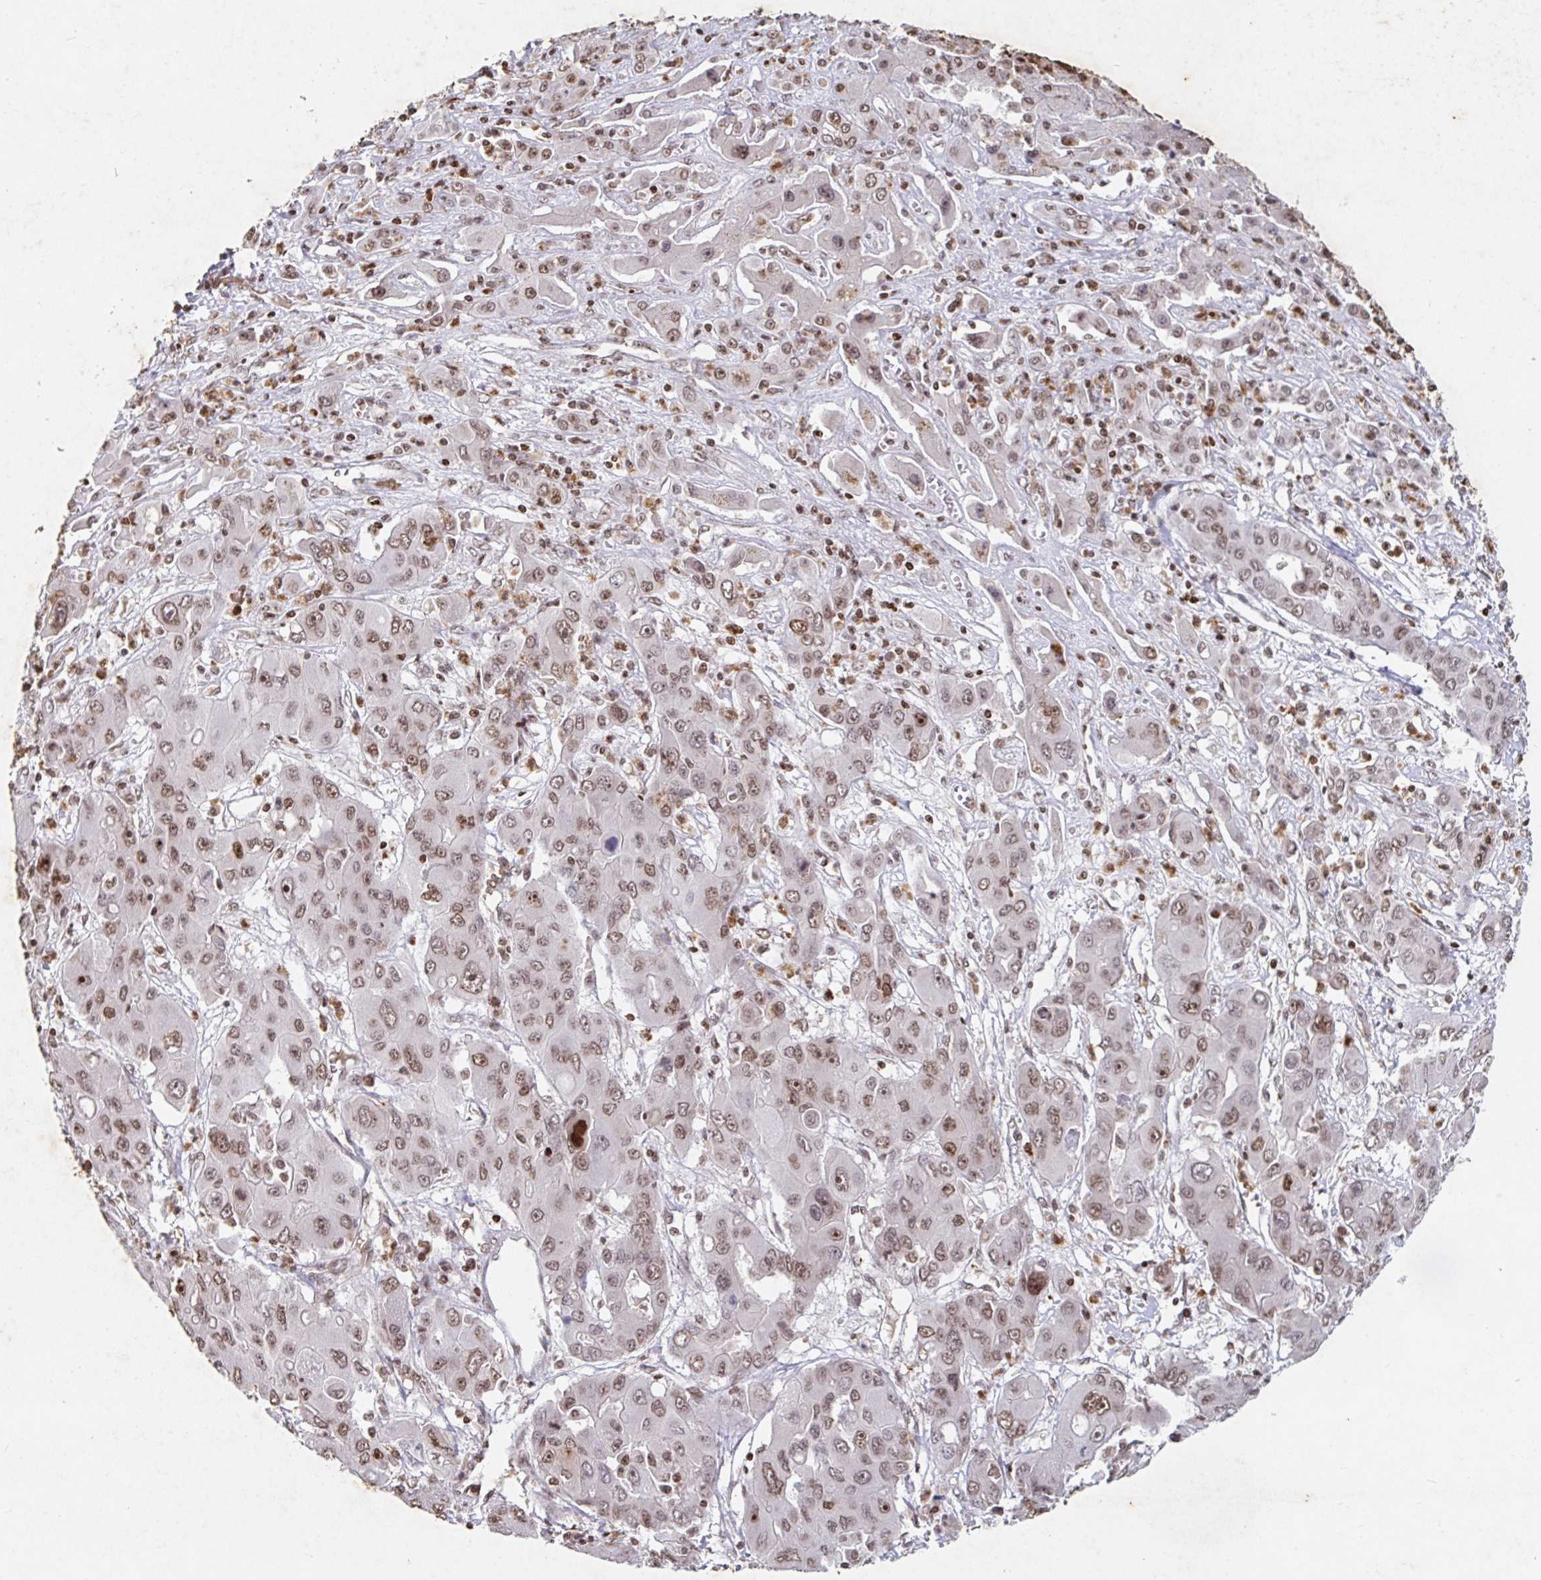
{"staining": {"intensity": "moderate", "quantity": ">75%", "location": "nuclear"}, "tissue": "liver cancer", "cell_type": "Tumor cells", "image_type": "cancer", "snomed": [{"axis": "morphology", "description": "Cholangiocarcinoma"}, {"axis": "topography", "description": "Liver"}], "caption": "Protein staining demonstrates moderate nuclear positivity in about >75% of tumor cells in liver cholangiocarcinoma.", "gene": "C19orf53", "patient": {"sex": "male", "age": 67}}